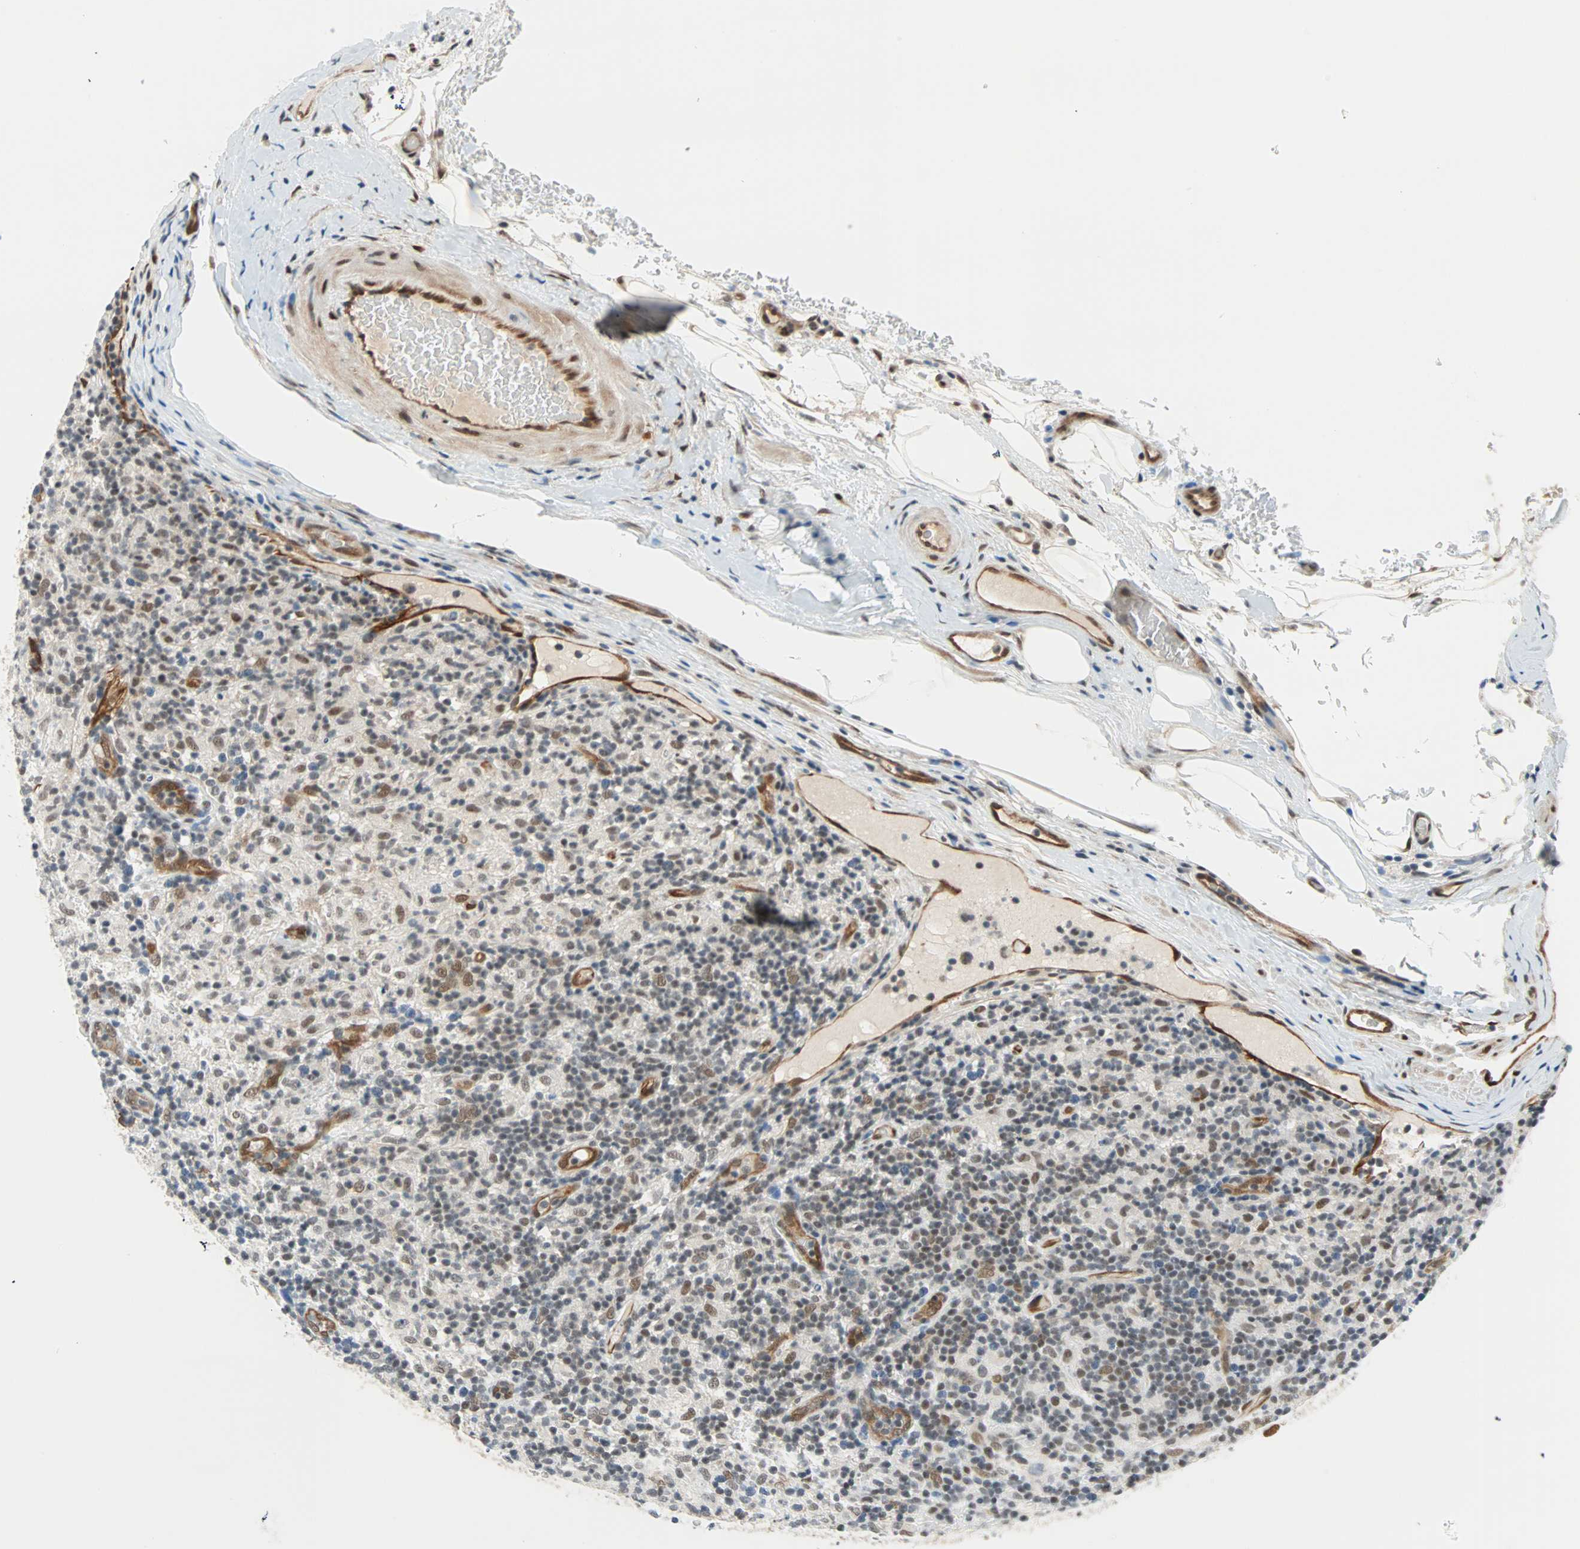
{"staining": {"intensity": "weak", "quantity": ">75%", "location": "cytoplasmic/membranous"}, "tissue": "lymphoma", "cell_type": "Tumor cells", "image_type": "cancer", "snomed": [{"axis": "morphology", "description": "Hodgkin's disease, NOS"}, {"axis": "topography", "description": "Lymph node"}], "caption": "About >75% of tumor cells in human lymphoma demonstrate weak cytoplasmic/membranous protein positivity as visualized by brown immunohistochemical staining.", "gene": "WWTR1", "patient": {"sex": "male", "age": 70}}